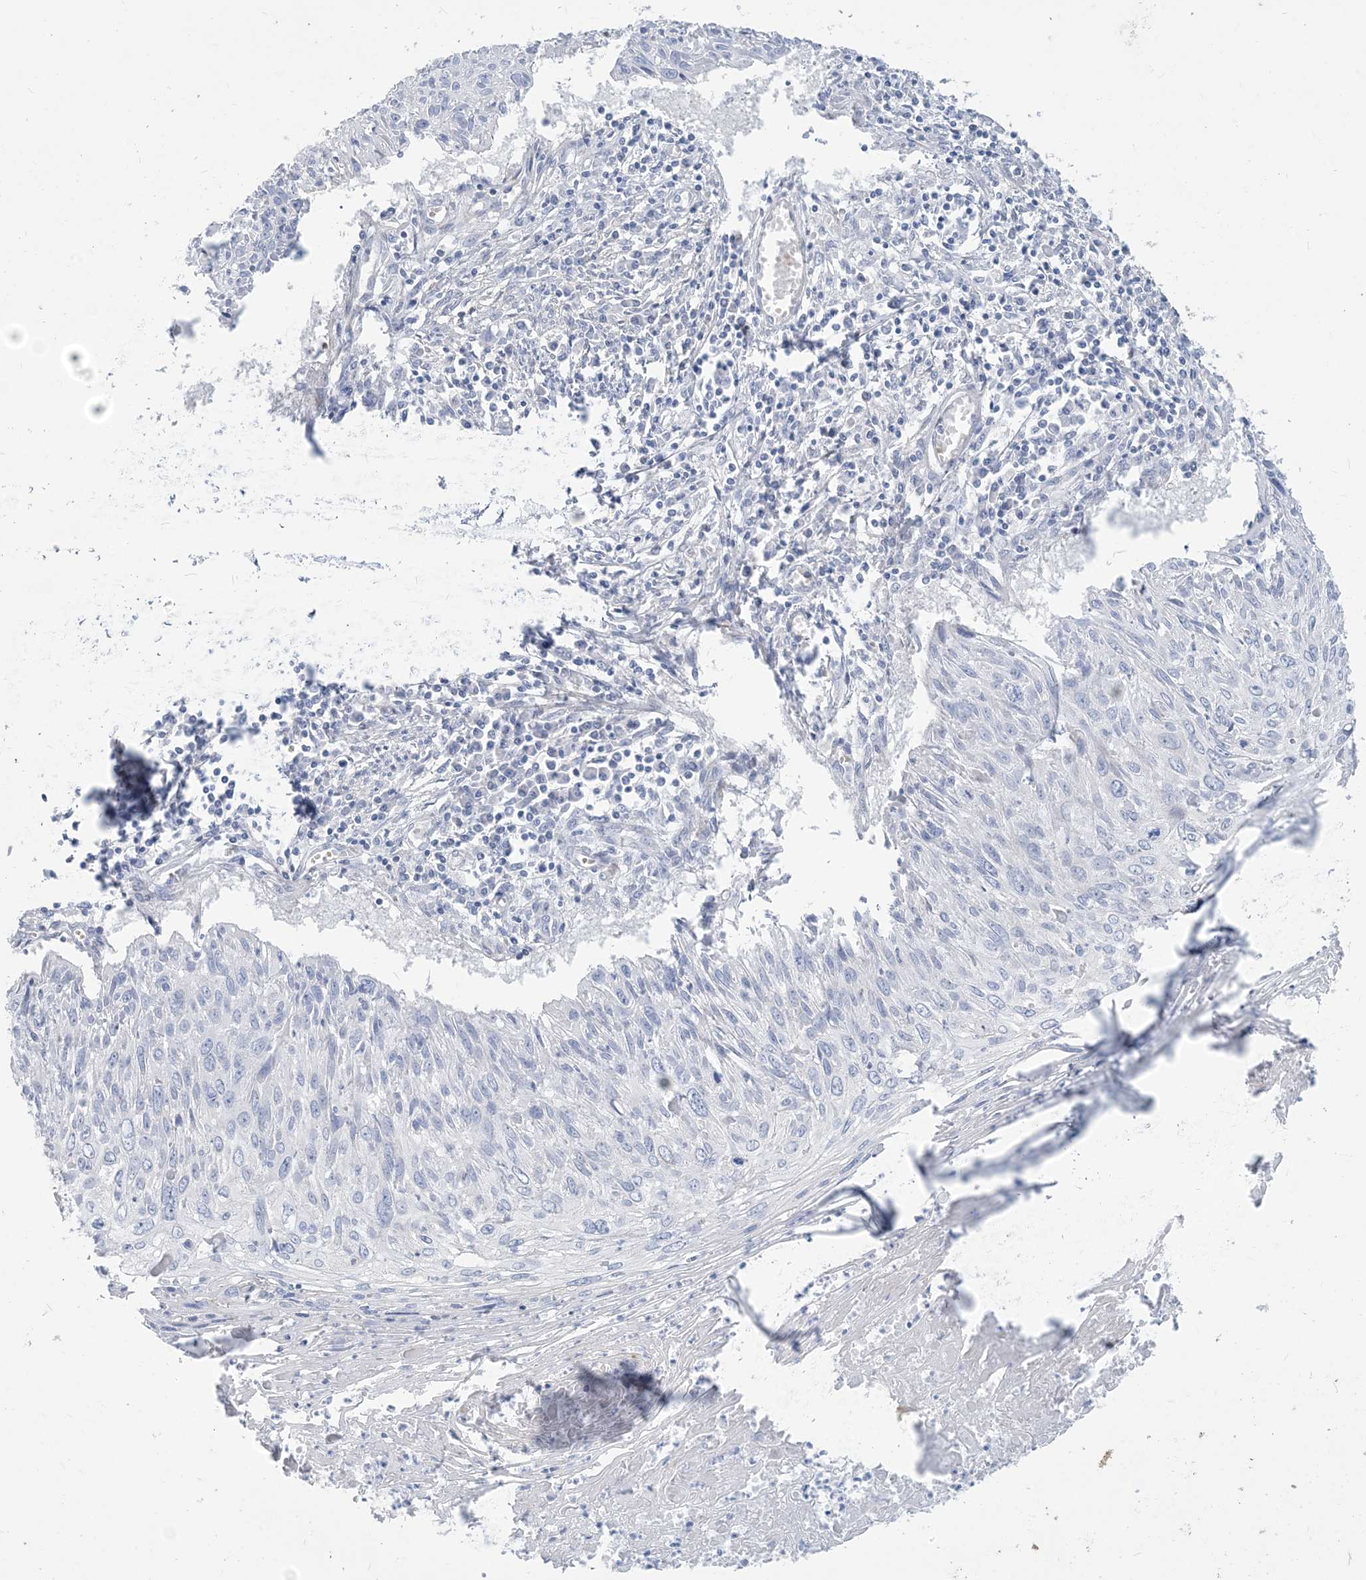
{"staining": {"intensity": "negative", "quantity": "none", "location": "none"}, "tissue": "cervical cancer", "cell_type": "Tumor cells", "image_type": "cancer", "snomed": [{"axis": "morphology", "description": "Squamous cell carcinoma, NOS"}, {"axis": "topography", "description": "Cervix"}], "caption": "A high-resolution micrograph shows IHC staining of cervical squamous cell carcinoma, which displays no significant expression in tumor cells.", "gene": "MOXD1", "patient": {"sex": "female", "age": 51}}